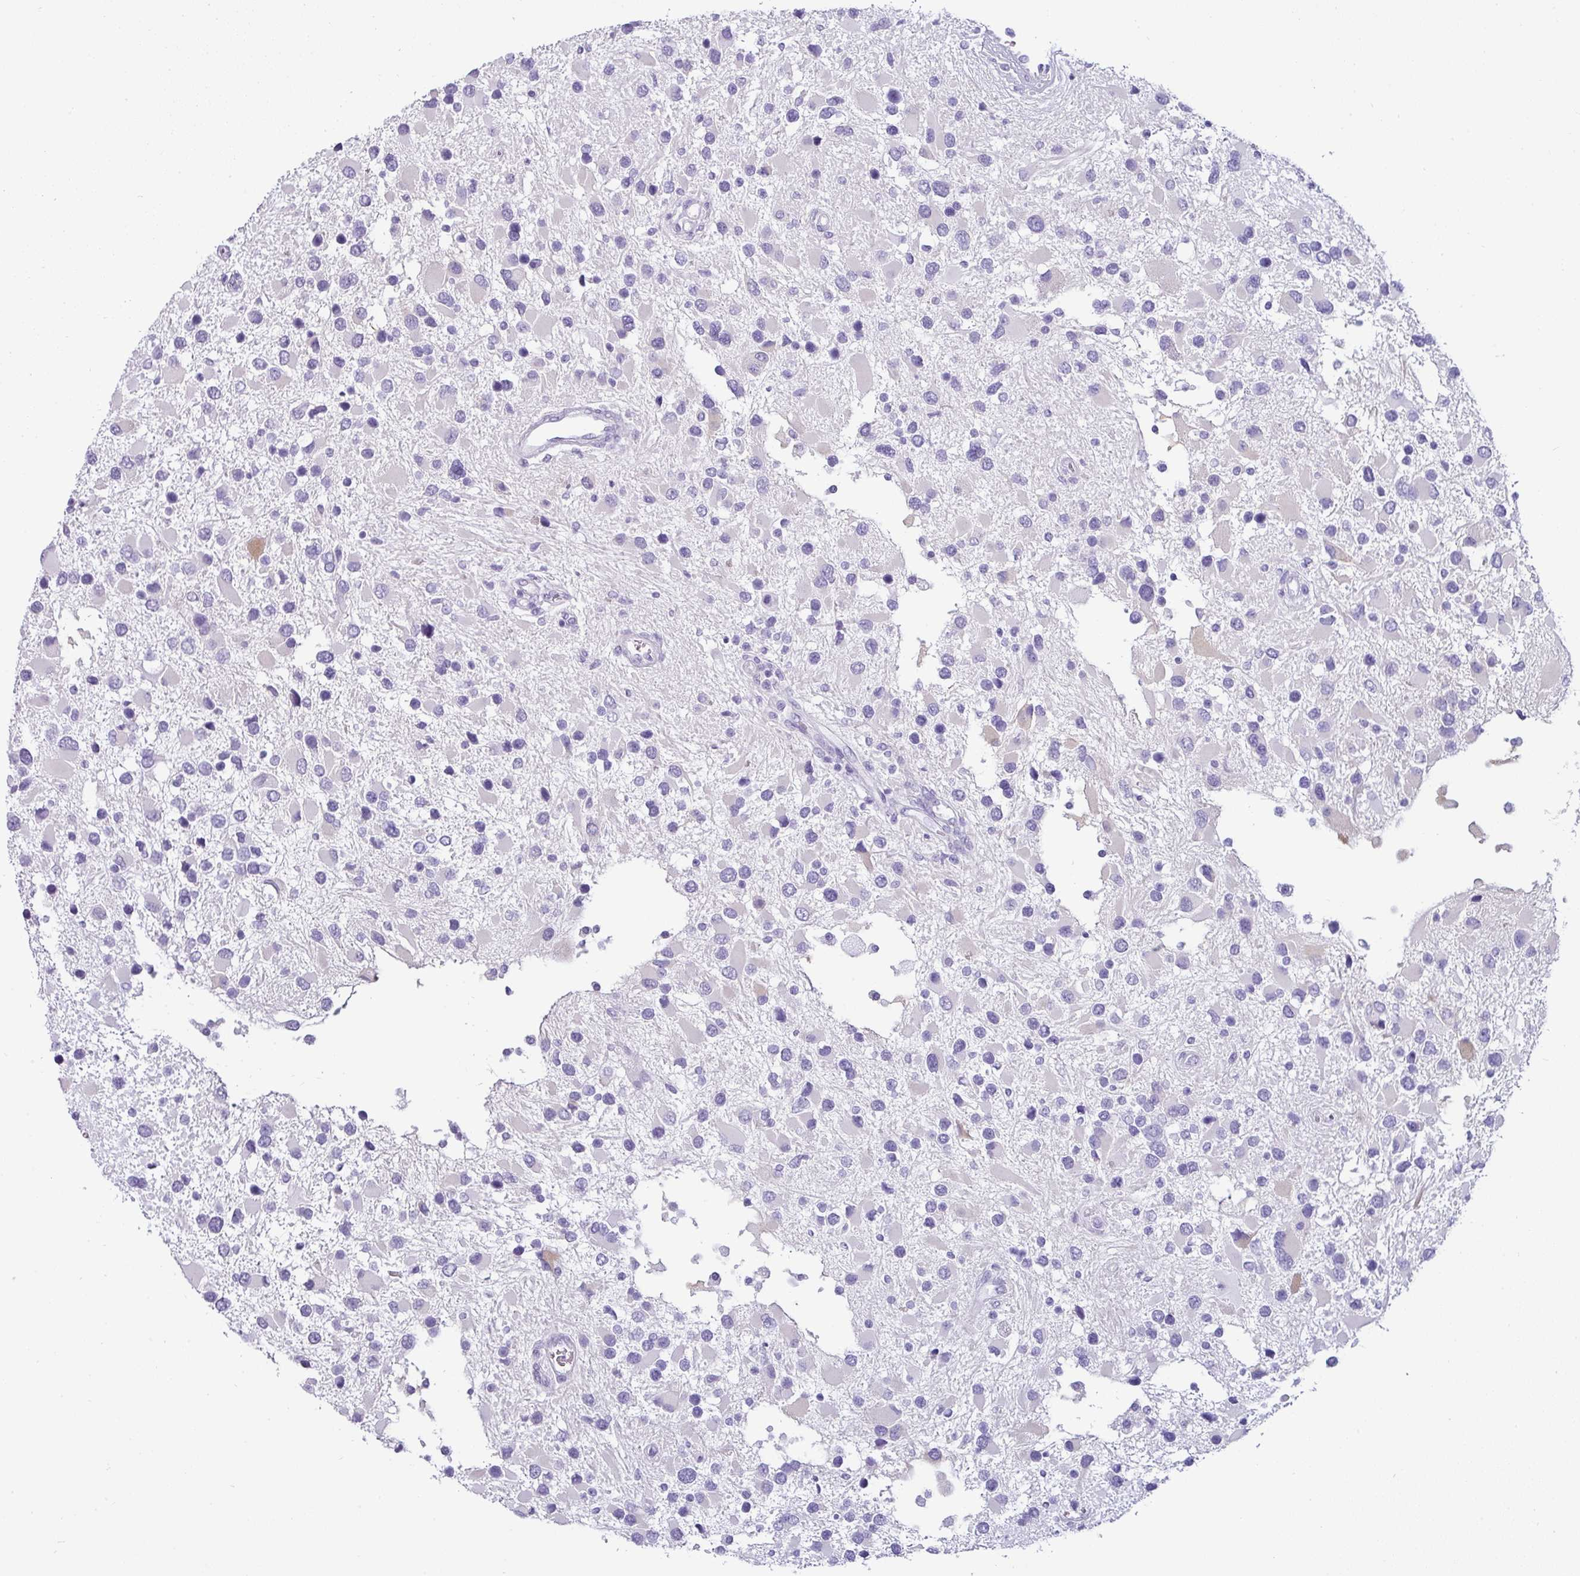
{"staining": {"intensity": "negative", "quantity": "none", "location": "none"}, "tissue": "glioma", "cell_type": "Tumor cells", "image_type": "cancer", "snomed": [{"axis": "morphology", "description": "Glioma, malignant, High grade"}, {"axis": "topography", "description": "Brain"}], "caption": "This is an immunohistochemistry (IHC) histopathology image of human malignant glioma (high-grade). There is no expression in tumor cells.", "gene": "VCY1B", "patient": {"sex": "male", "age": 53}}